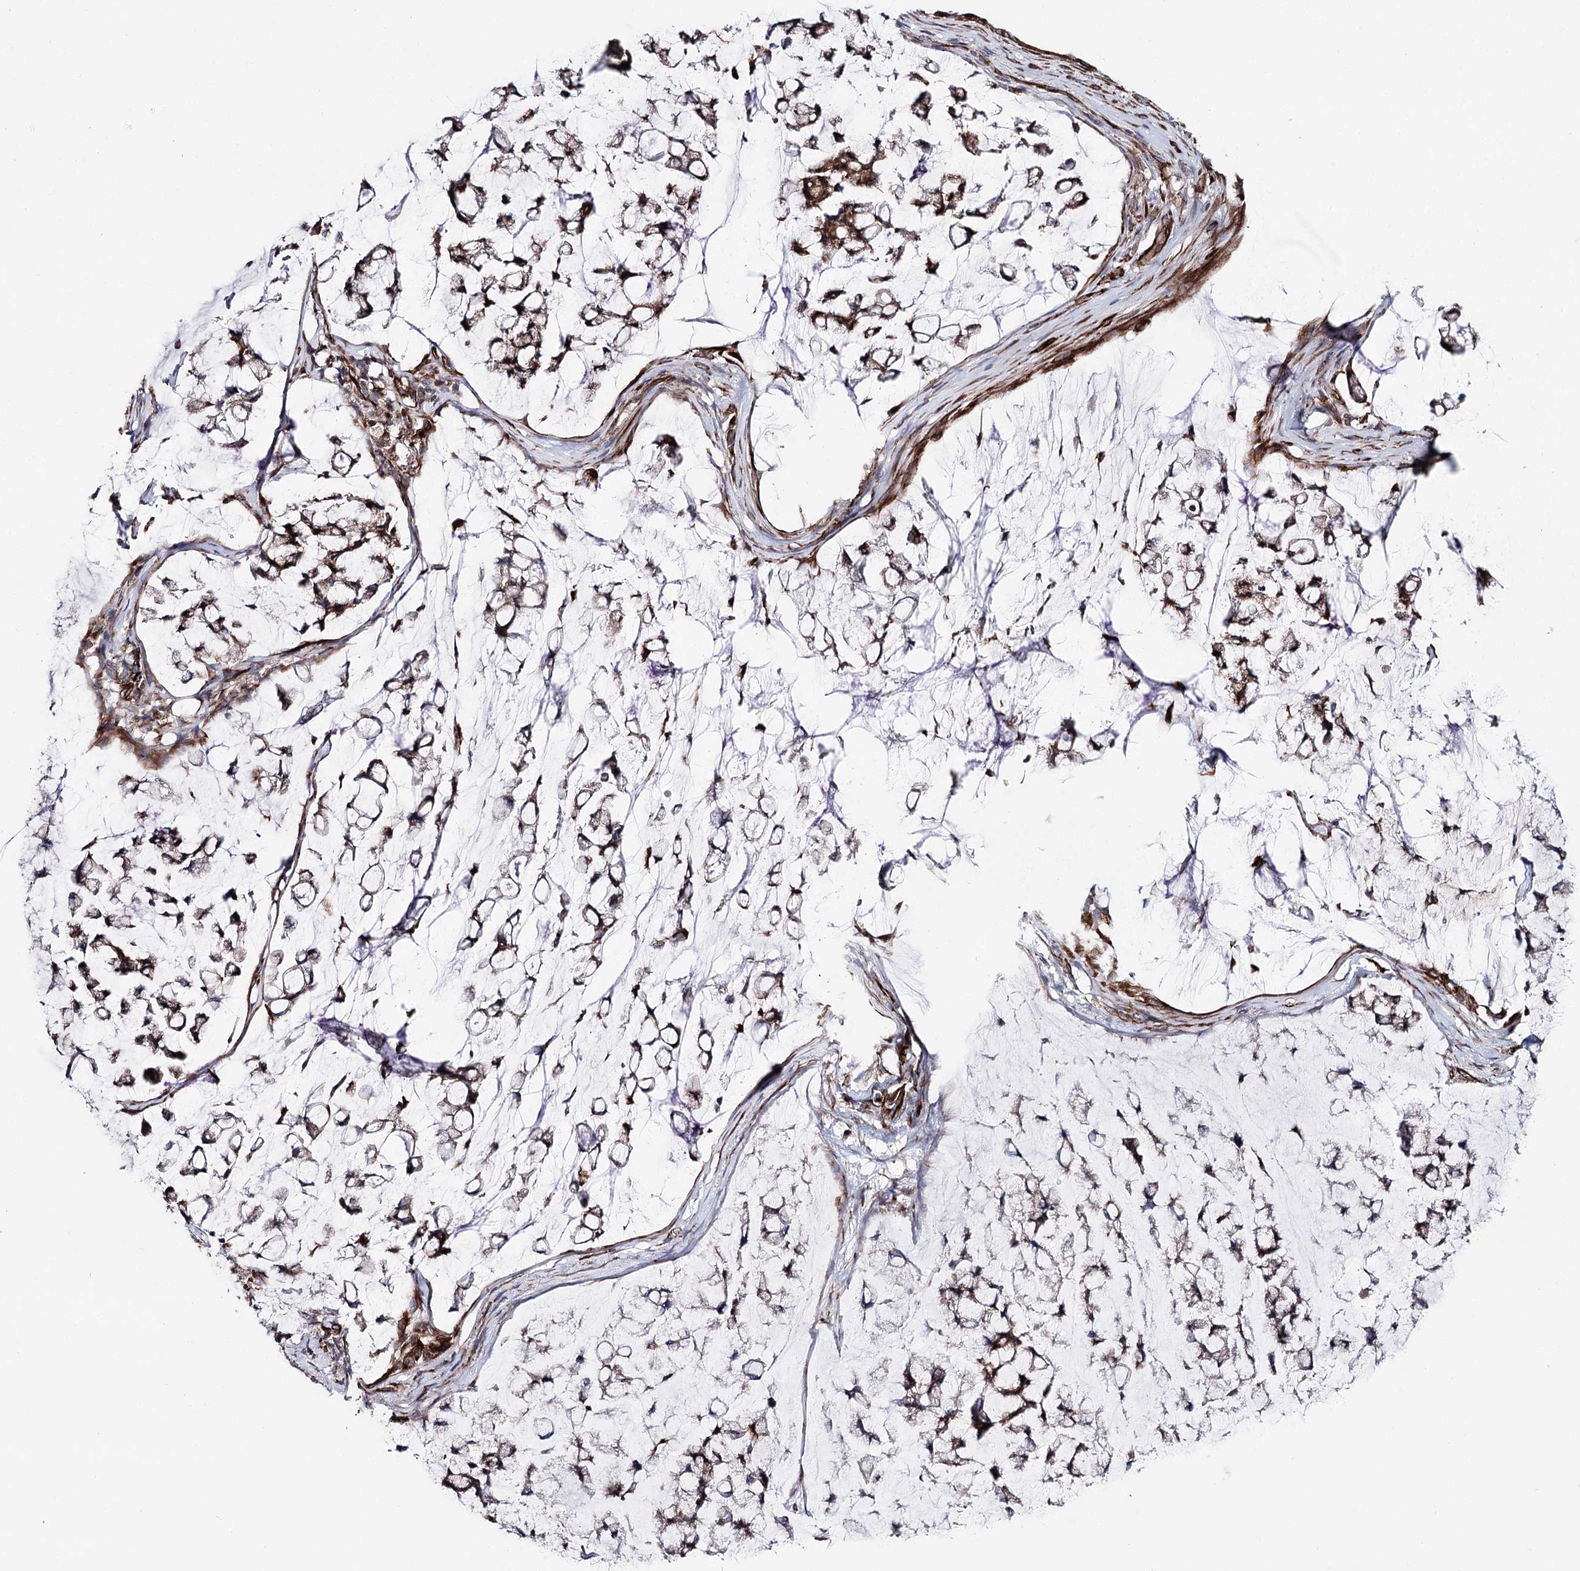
{"staining": {"intensity": "moderate", "quantity": ">75%", "location": "cytoplasmic/membranous"}, "tissue": "stomach cancer", "cell_type": "Tumor cells", "image_type": "cancer", "snomed": [{"axis": "morphology", "description": "Adenocarcinoma, NOS"}, {"axis": "topography", "description": "Stomach, lower"}], "caption": "Immunohistochemistry (IHC) image of human stomach cancer (adenocarcinoma) stained for a protein (brown), which displays medium levels of moderate cytoplasmic/membranous staining in about >75% of tumor cells.", "gene": "MIB1", "patient": {"sex": "male", "age": 67}}